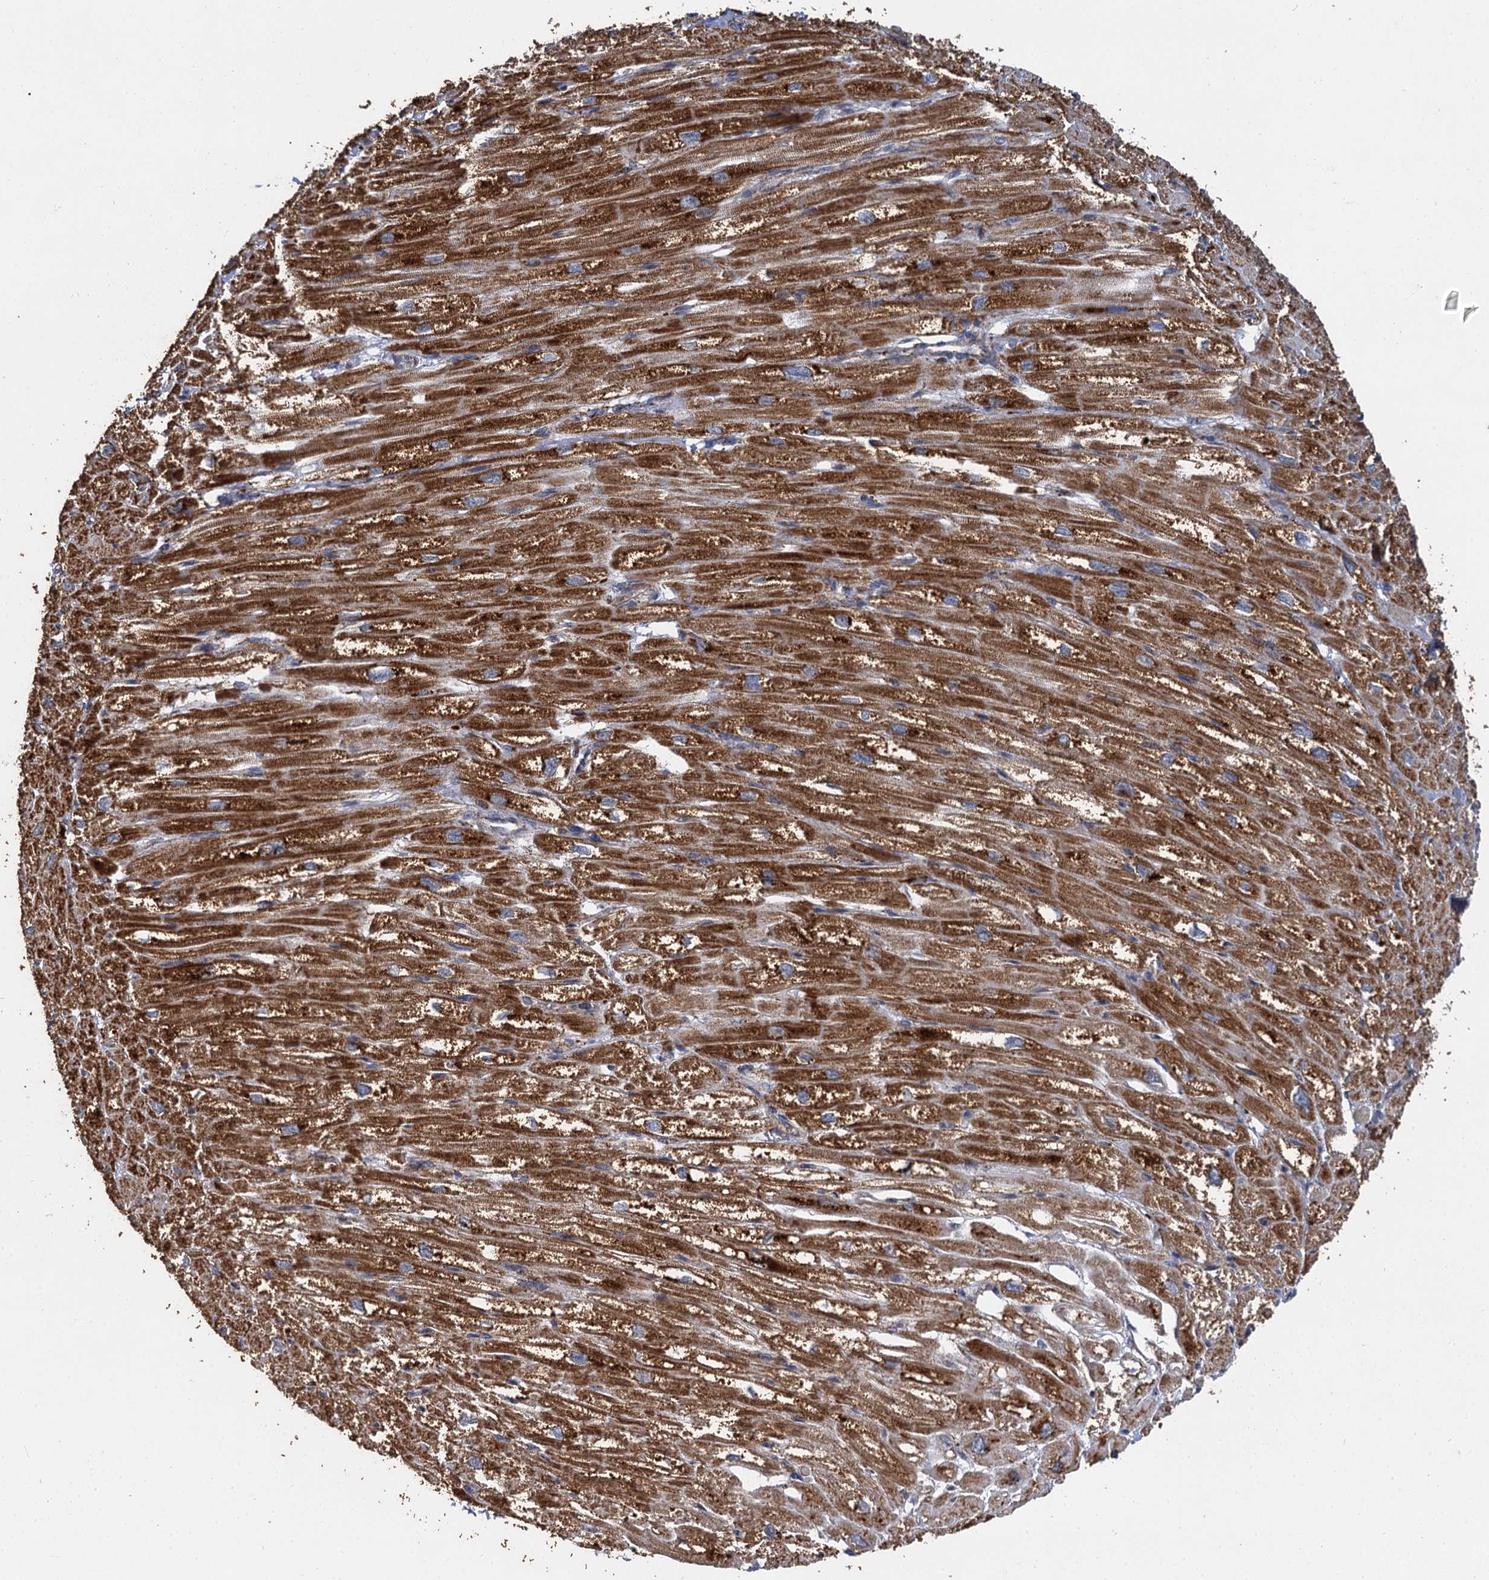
{"staining": {"intensity": "strong", "quantity": ">75%", "location": "cytoplasmic/membranous"}, "tissue": "heart muscle", "cell_type": "Cardiomyocytes", "image_type": "normal", "snomed": [{"axis": "morphology", "description": "Normal tissue, NOS"}, {"axis": "topography", "description": "Heart"}], "caption": "A micrograph showing strong cytoplasmic/membranous expression in approximately >75% of cardiomyocytes in unremarkable heart muscle, as visualized by brown immunohistochemical staining.", "gene": "GBA1", "patient": {"sex": "male", "age": 50}}